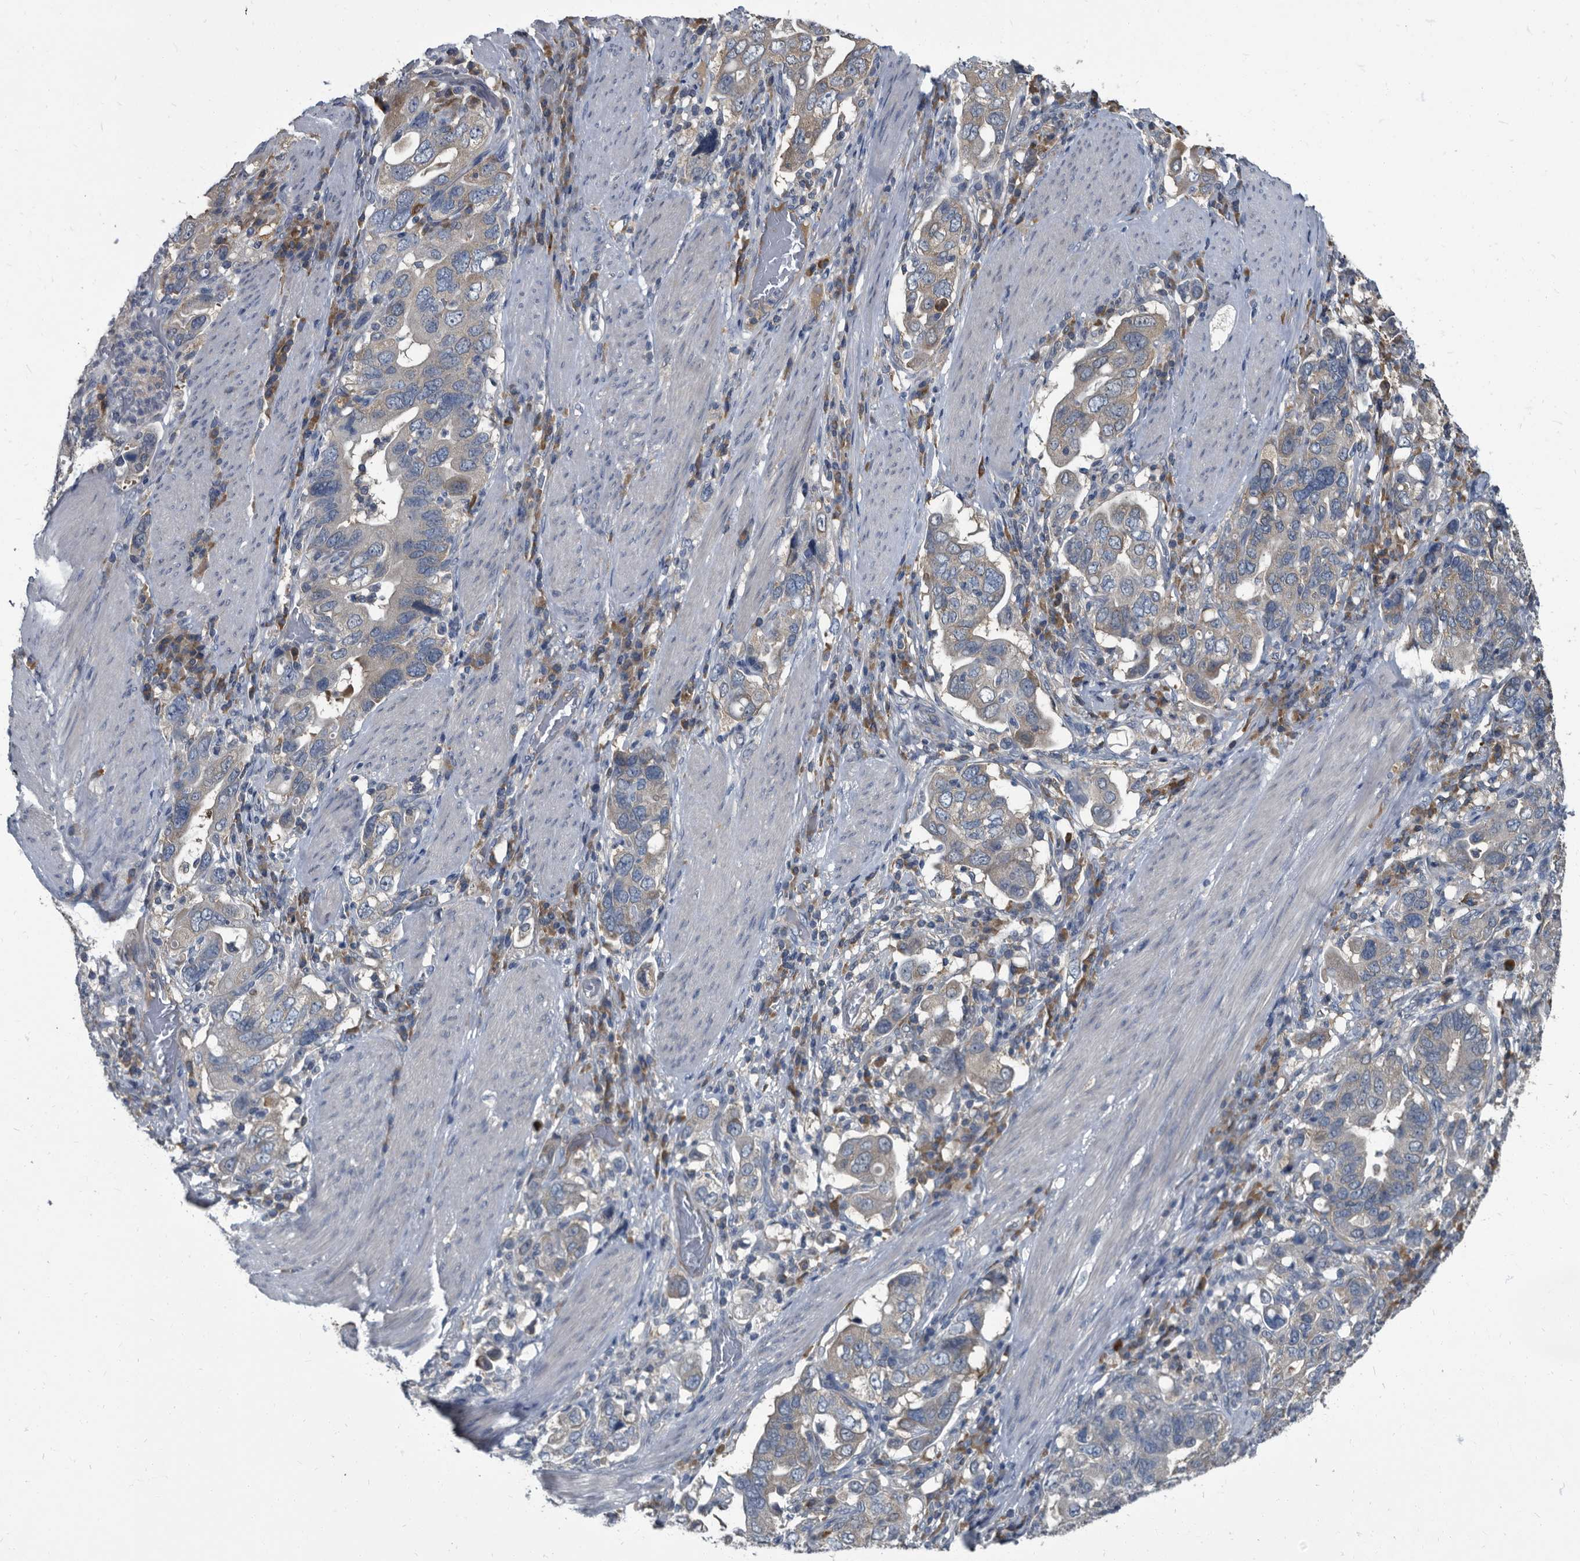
{"staining": {"intensity": "moderate", "quantity": "25%-75%", "location": "cytoplasmic/membranous"}, "tissue": "stomach cancer", "cell_type": "Tumor cells", "image_type": "cancer", "snomed": [{"axis": "morphology", "description": "Adenocarcinoma, NOS"}, {"axis": "topography", "description": "Stomach, upper"}], "caption": "Protein analysis of adenocarcinoma (stomach) tissue demonstrates moderate cytoplasmic/membranous staining in approximately 25%-75% of tumor cells. (DAB = brown stain, brightfield microscopy at high magnification).", "gene": "CDV3", "patient": {"sex": "male", "age": 62}}